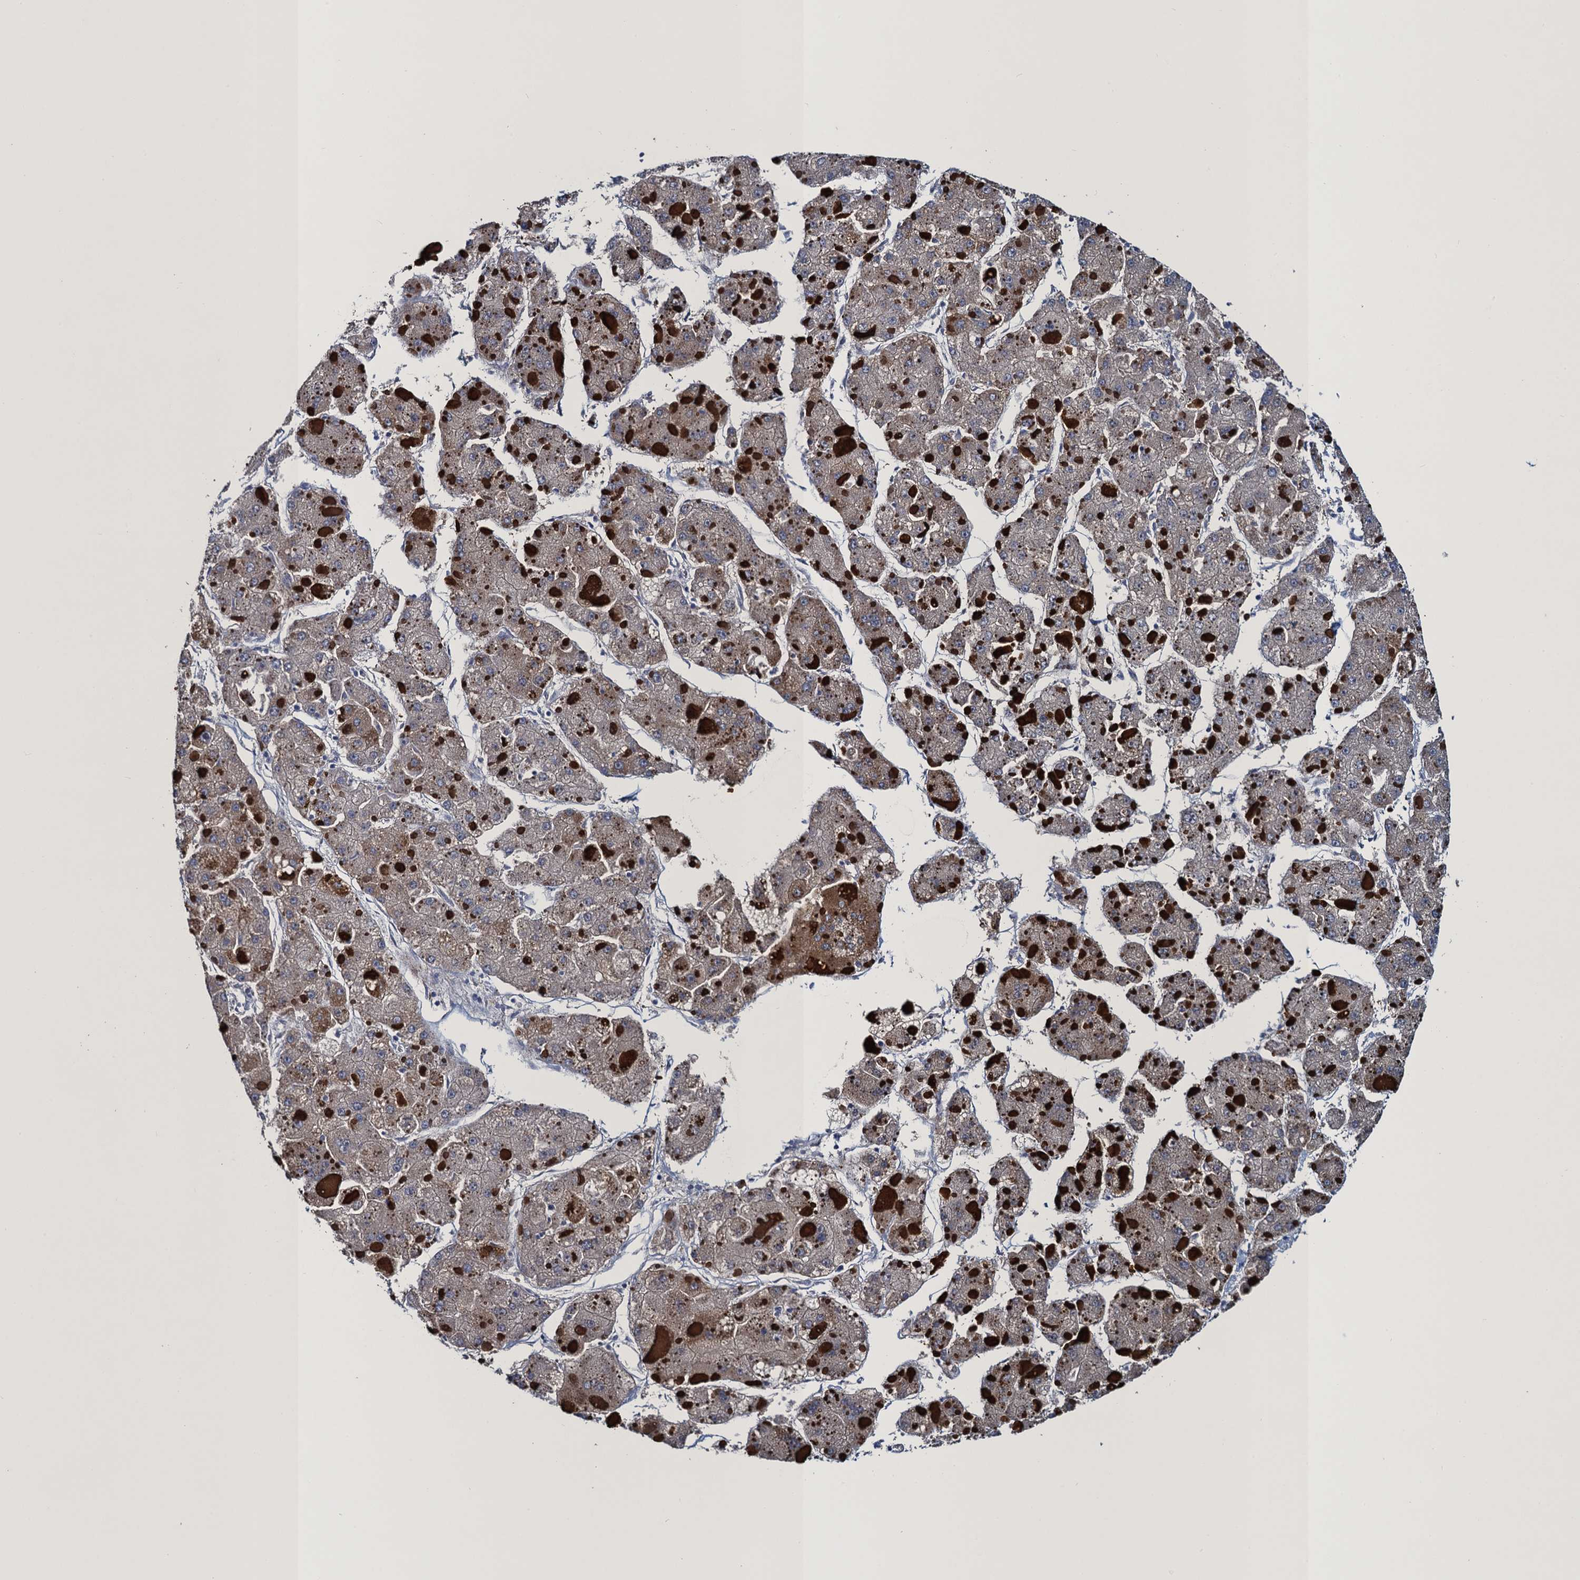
{"staining": {"intensity": "weak", "quantity": "25%-75%", "location": "cytoplasmic/membranous"}, "tissue": "liver cancer", "cell_type": "Tumor cells", "image_type": "cancer", "snomed": [{"axis": "morphology", "description": "Carcinoma, Hepatocellular, NOS"}, {"axis": "topography", "description": "Liver"}], "caption": "Liver cancer (hepatocellular carcinoma) tissue displays weak cytoplasmic/membranous expression in about 25%-75% of tumor cells, visualized by immunohistochemistry.", "gene": "ATOSA", "patient": {"sex": "female", "age": 73}}